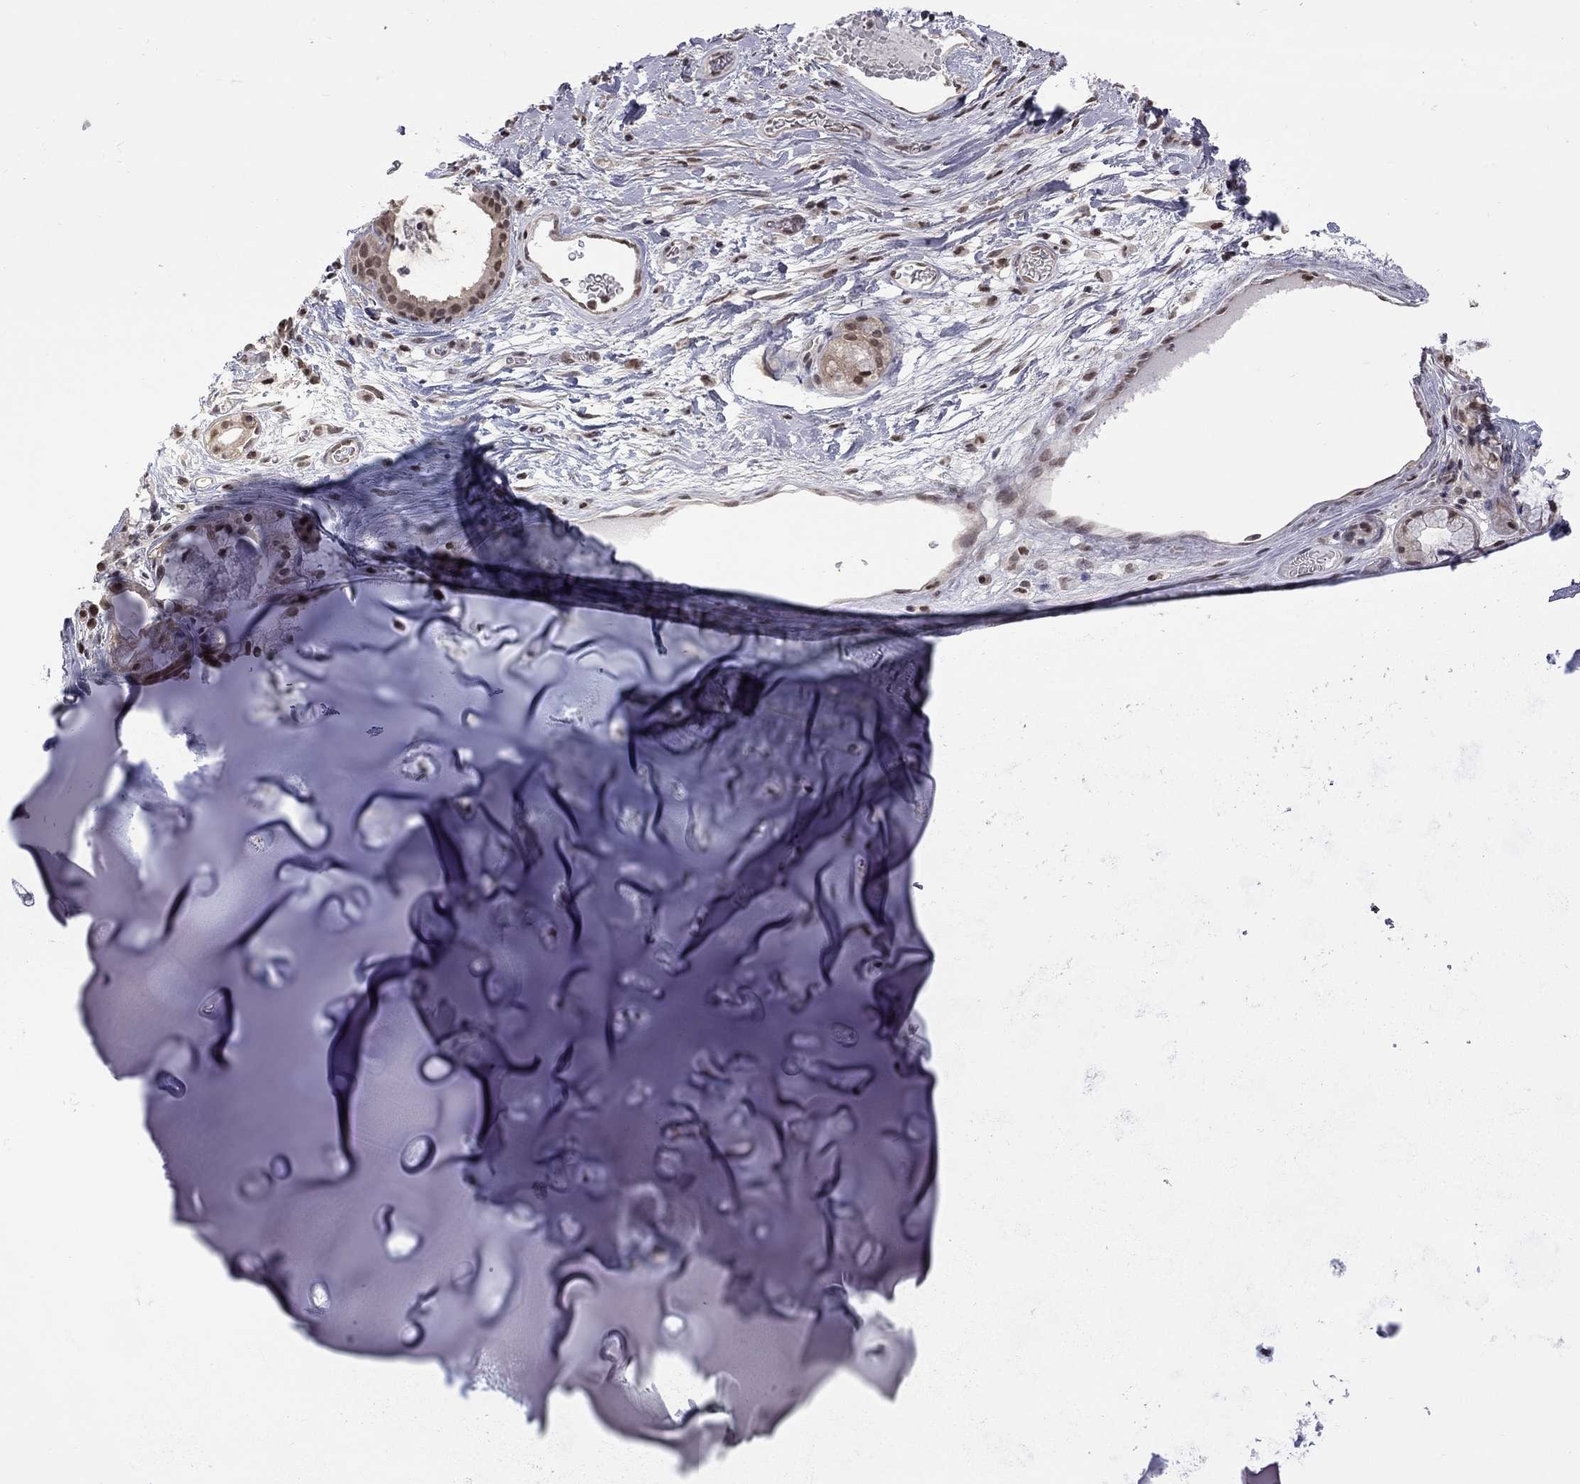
{"staining": {"intensity": "negative", "quantity": "none", "location": "none"}, "tissue": "soft tissue", "cell_type": "Chondrocytes", "image_type": "normal", "snomed": [{"axis": "morphology", "description": "Normal tissue, NOS"}, {"axis": "topography", "description": "Cartilage tissue"}], "caption": "DAB (3,3'-diaminobenzidine) immunohistochemical staining of benign human soft tissue shows no significant expression in chondrocytes. (Immunohistochemistry, brightfield microscopy, high magnification).", "gene": "RFWD3", "patient": {"sex": "male", "age": 81}}